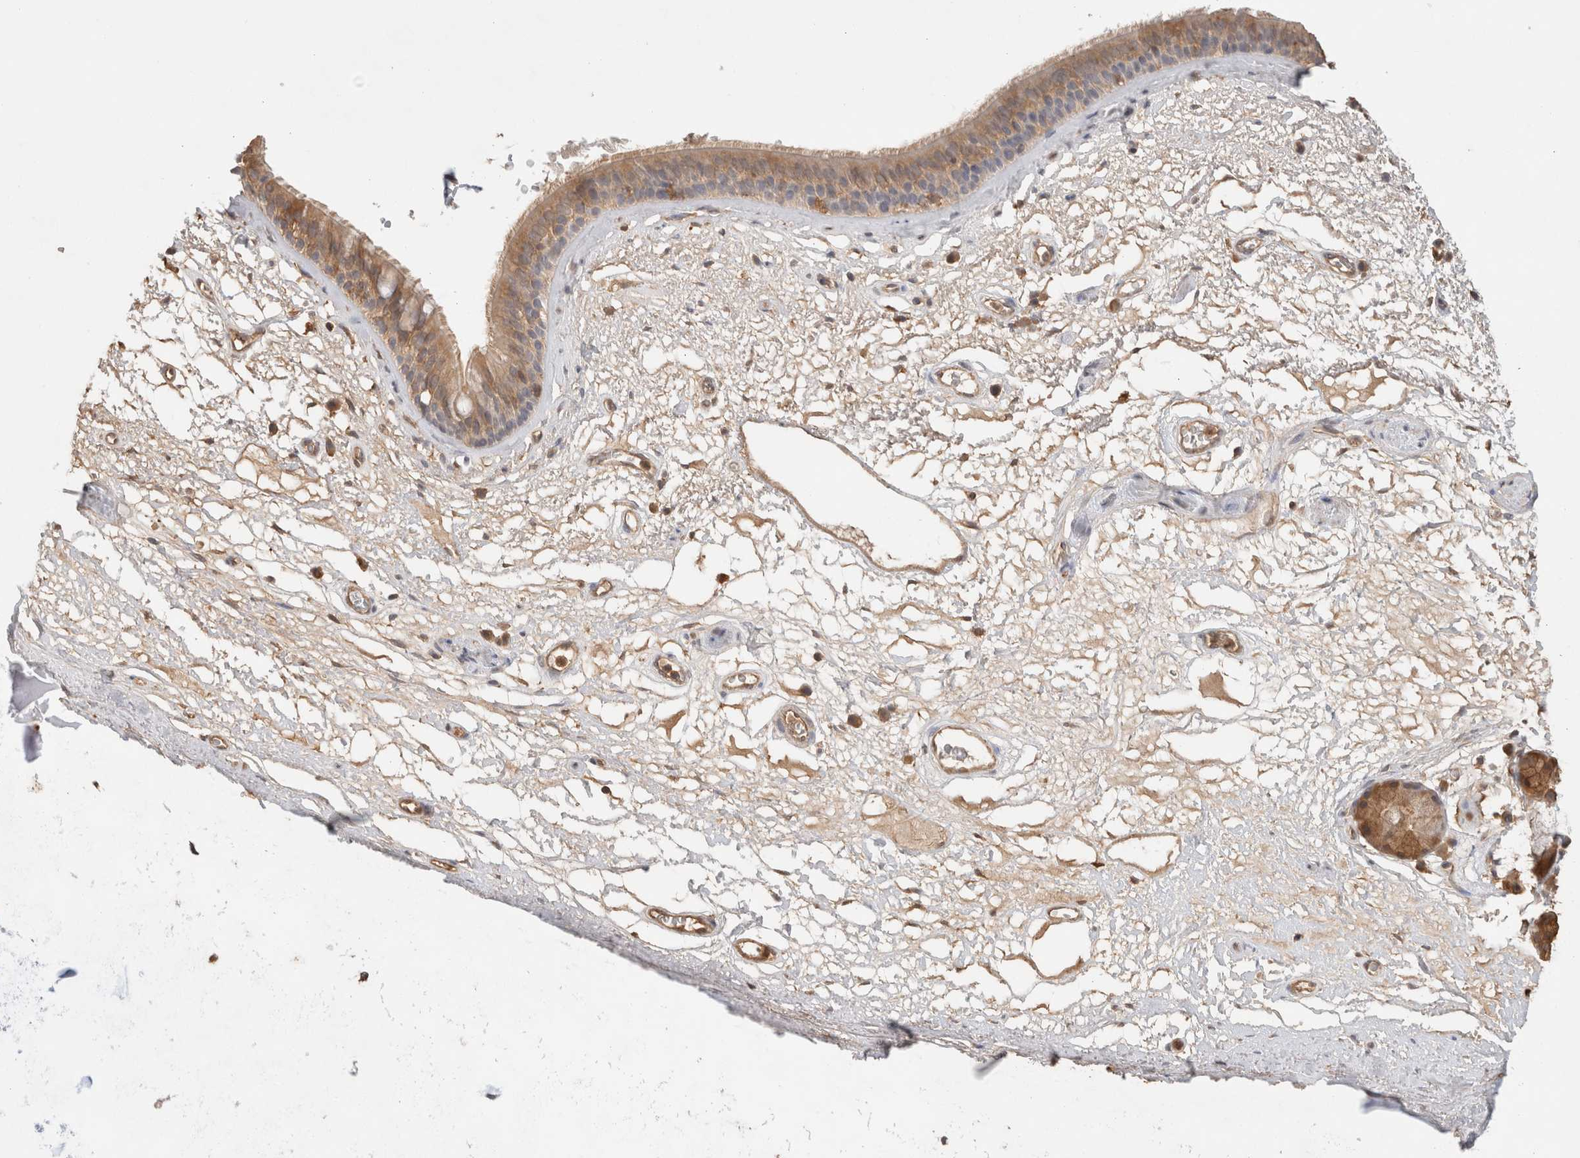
{"staining": {"intensity": "moderate", "quantity": ">75%", "location": "cytoplasmic/membranous,nuclear"}, "tissue": "bronchus", "cell_type": "Respiratory epithelial cells", "image_type": "normal", "snomed": [{"axis": "morphology", "description": "Normal tissue, NOS"}, {"axis": "topography", "description": "Cartilage tissue"}], "caption": "Moderate cytoplasmic/membranous,nuclear protein staining is identified in approximately >75% of respiratory epithelial cells in bronchus.", "gene": "YWHAH", "patient": {"sex": "female", "age": 63}}